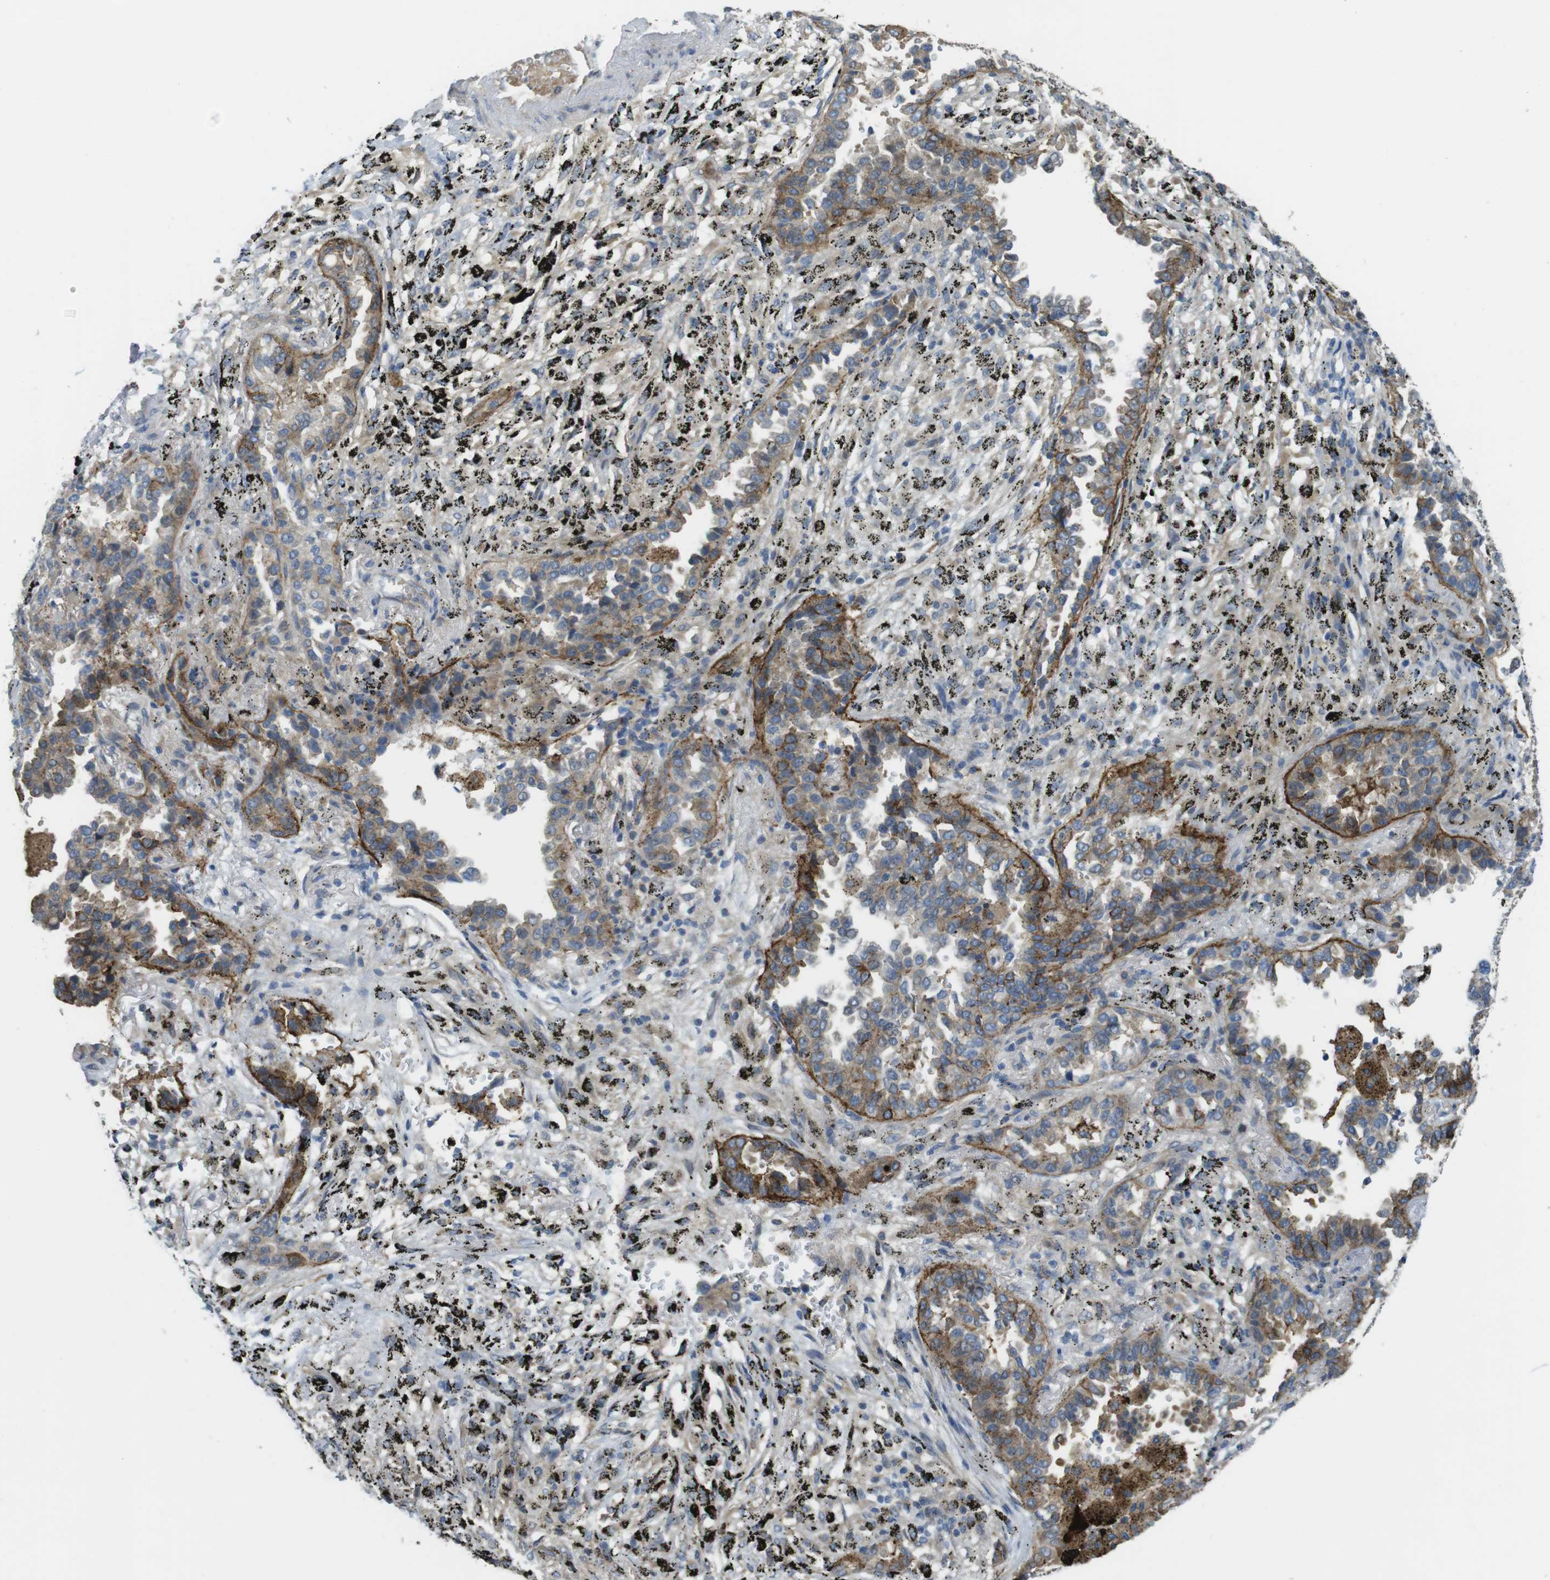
{"staining": {"intensity": "moderate", "quantity": "25%-75%", "location": "cytoplasmic/membranous"}, "tissue": "lung cancer", "cell_type": "Tumor cells", "image_type": "cancer", "snomed": [{"axis": "morphology", "description": "Normal tissue, NOS"}, {"axis": "morphology", "description": "Adenocarcinoma, NOS"}, {"axis": "topography", "description": "Lung"}], "caption": "Protein staining of adenocarcinoma (lung) tissue displays moderate cytoplasmic/membranous staining in approximately 25%-75% of tumor cells.", "gene": "ABHD15", "patient": {"sex": "male", "age": 59}}